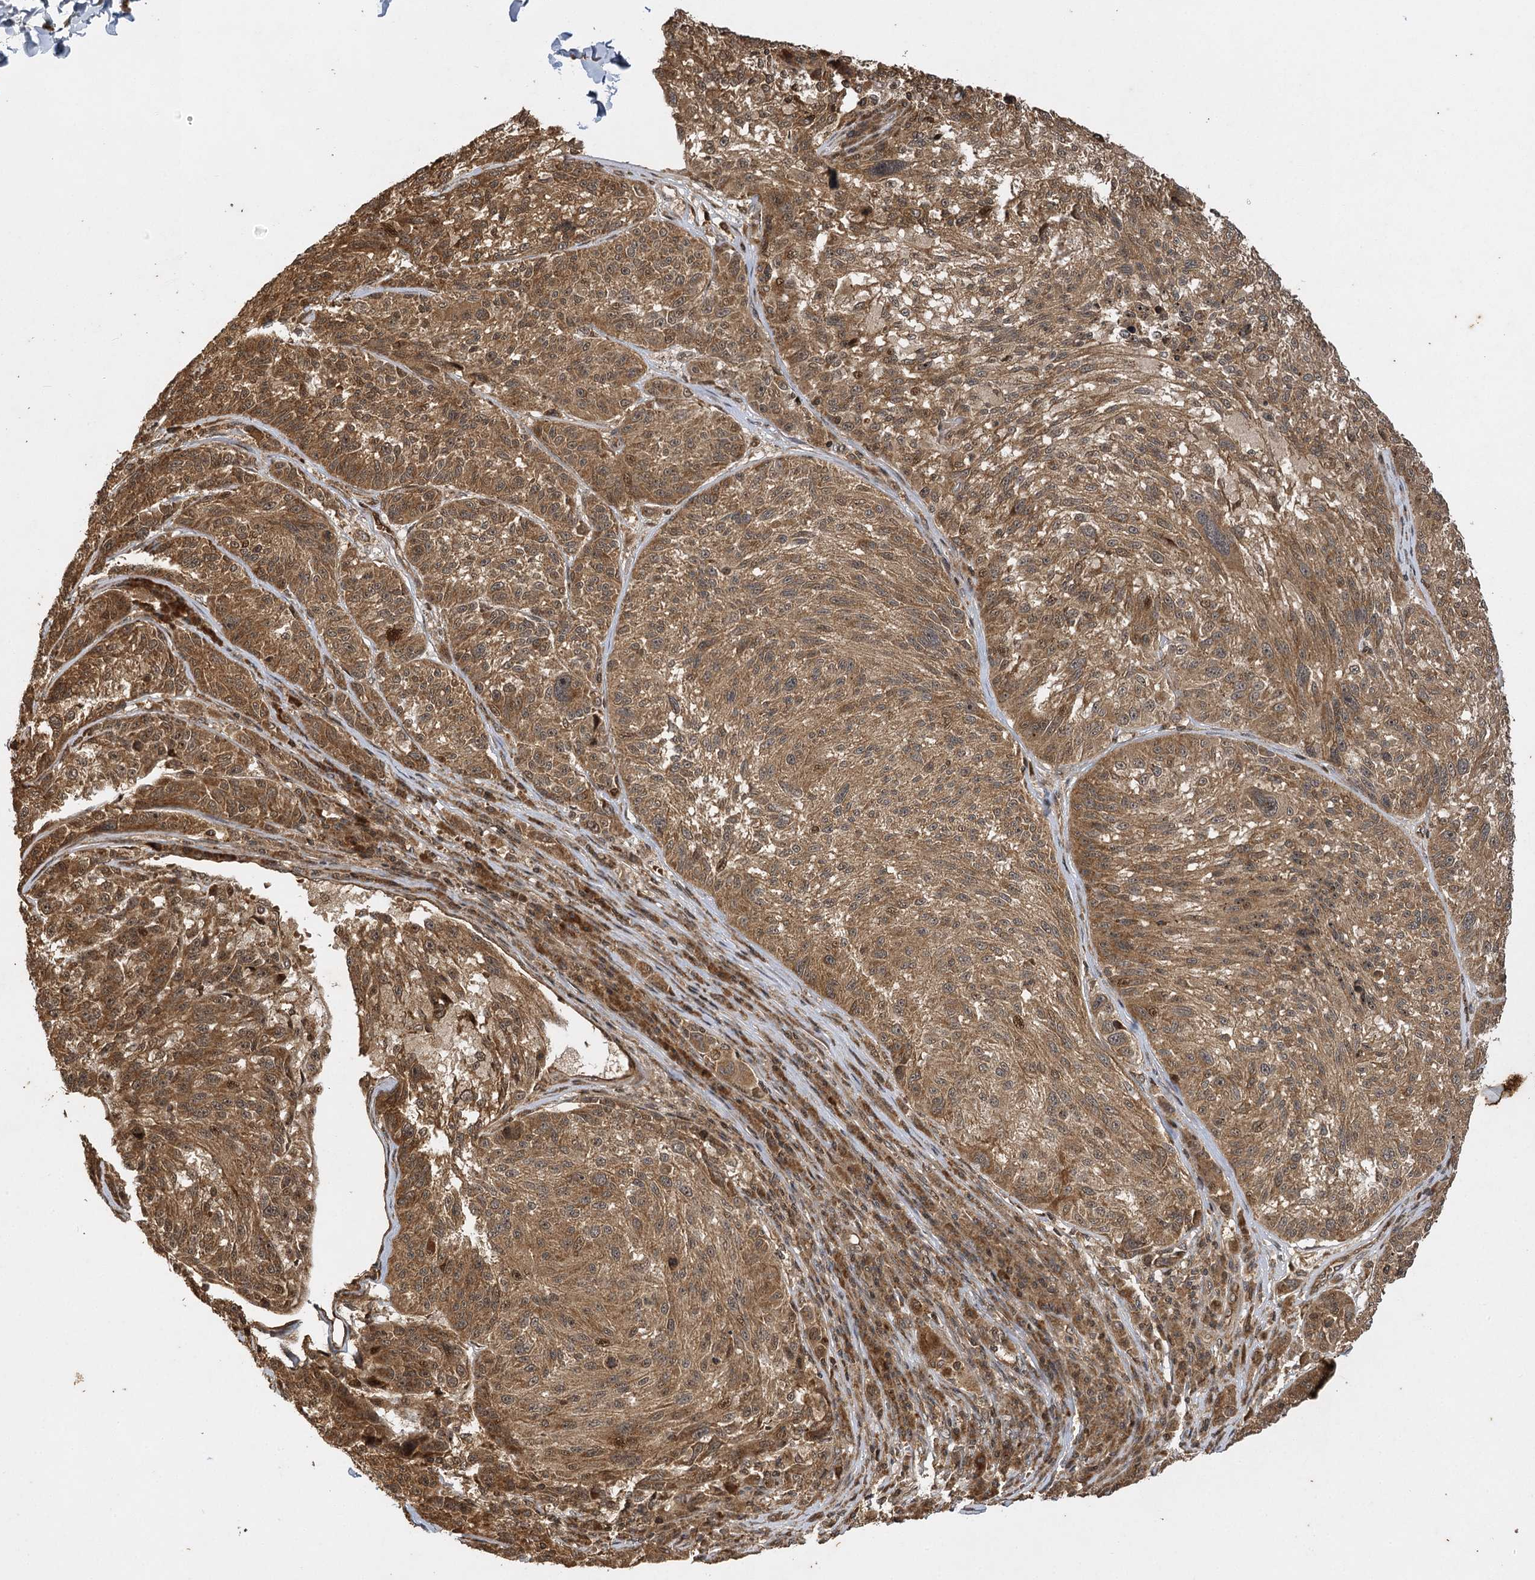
{"staining": {"intensity": "moderate", "quantity": ">75%", "location": "cytoplasmic/membranous,nuclear"}, "tissue": "melanoma", "cell_type": "Tumor cells", "image_type": "cancer", "snomed": [{"axis": "morphology", "description": "Malignant melanoma, NOS"}, {"axis": "topography", "description": "Skin"}], "caption": "Immunohistochemical staining of human malignant melanoma shows moderate cytoplasmic/membranous and nuclear protein staining in about >75% of tumor cells. (Stains: DAB (3,3'-diaminobenzidine) in brown, nuclei in blue, Microscopy: brightfield microscopy at high magnification).", "gene": "IL11RA", "patient": {"sex": "male", "age": 53}}